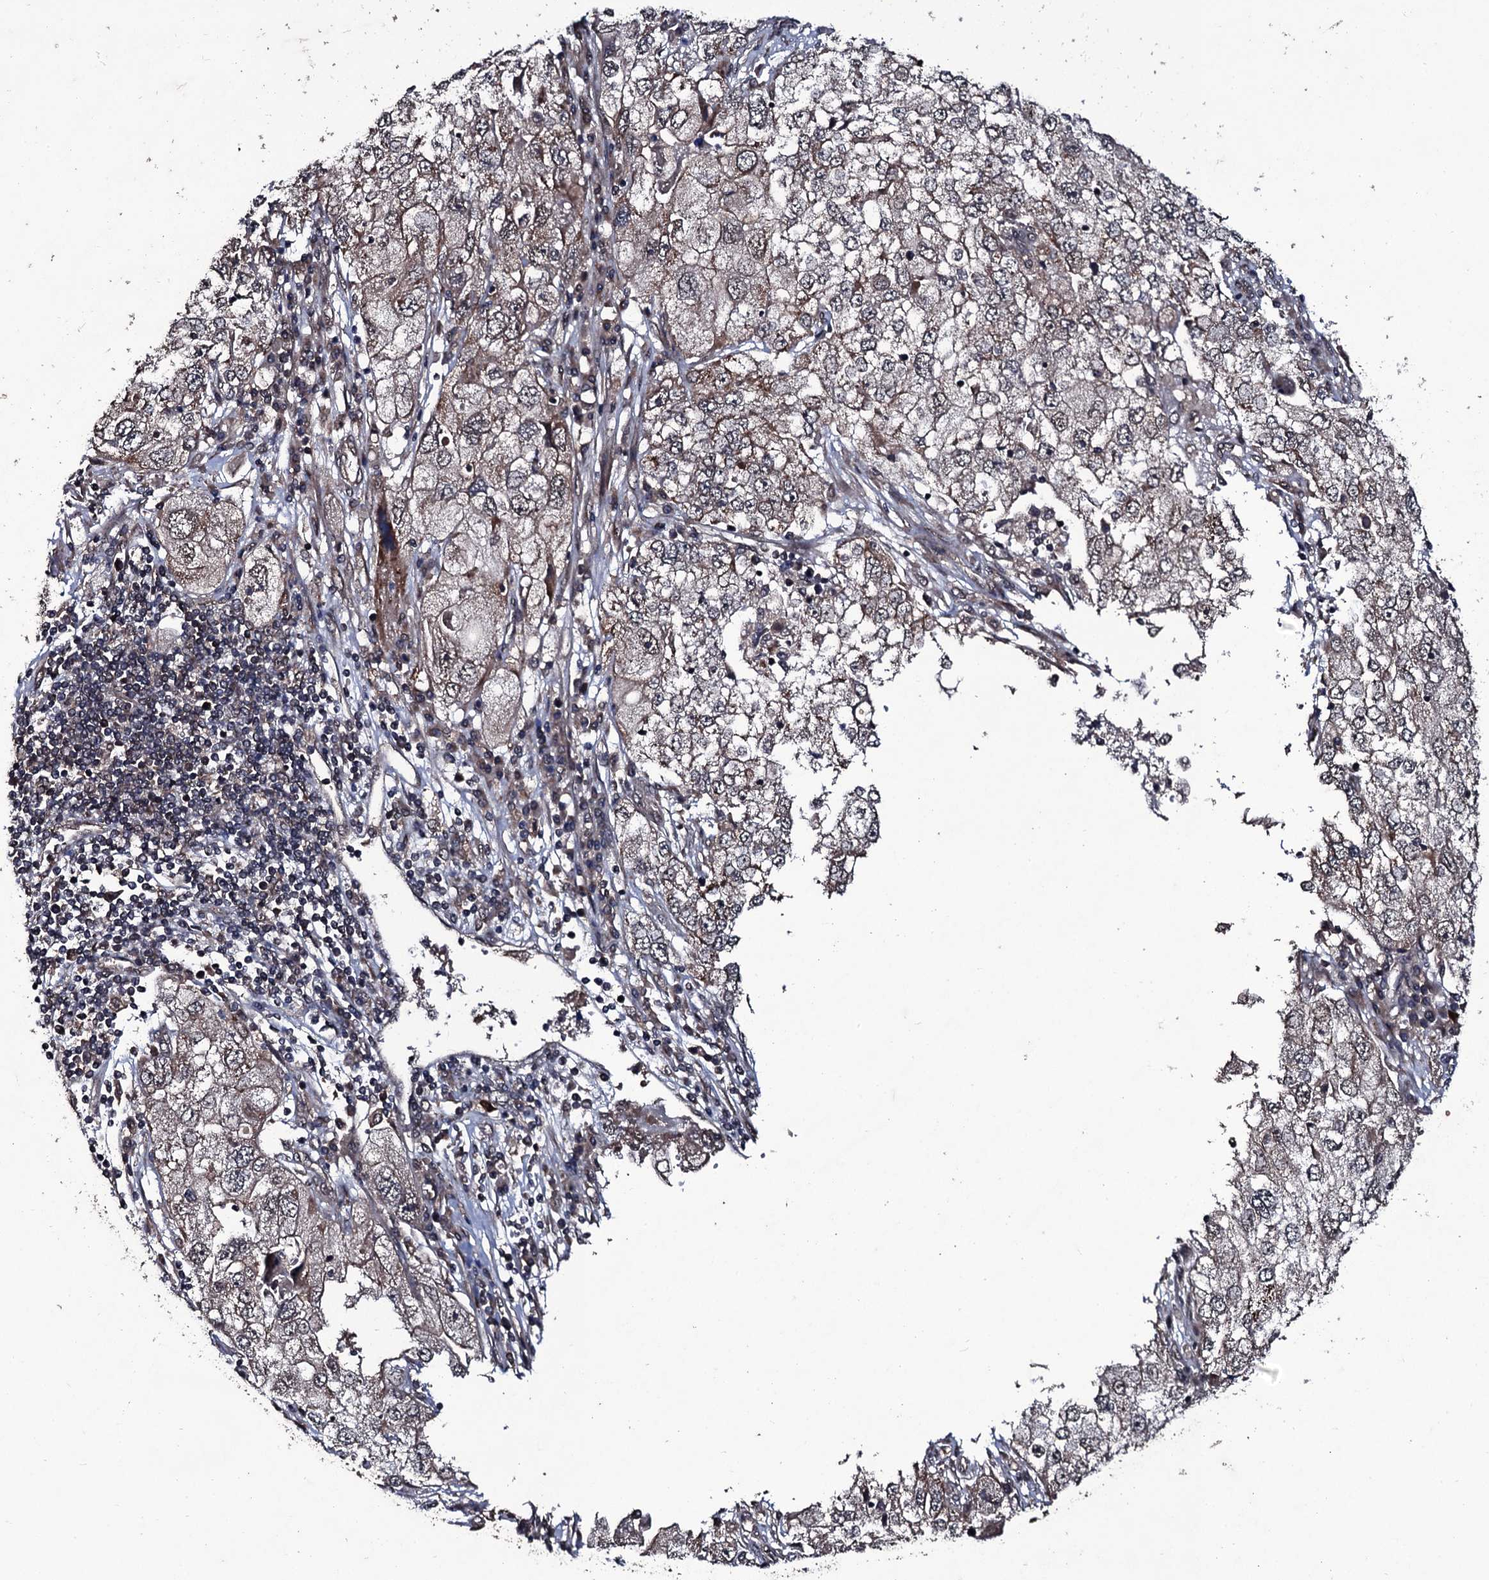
{"staining": {"intensity": "weak", "quantity": ">75%", "location": "cytoplasmic/membranous"}, "tissue": "endometrial cancer", "cell_type": "Tumor cells", "image_type": "cancer", "snomed": [{"axis": "morphology", "description": "Adenocarcinoma, NOS"}, {"axis": "topography", "description": "Endometrium"}], "caption": "A brown stain highlights weak cytoplasmic/membranous expression of a protein in endometrial adenocarcinoma tumor cells.", "gene": "MRPS31", "patient": {"sex": "female", "age": 49}}